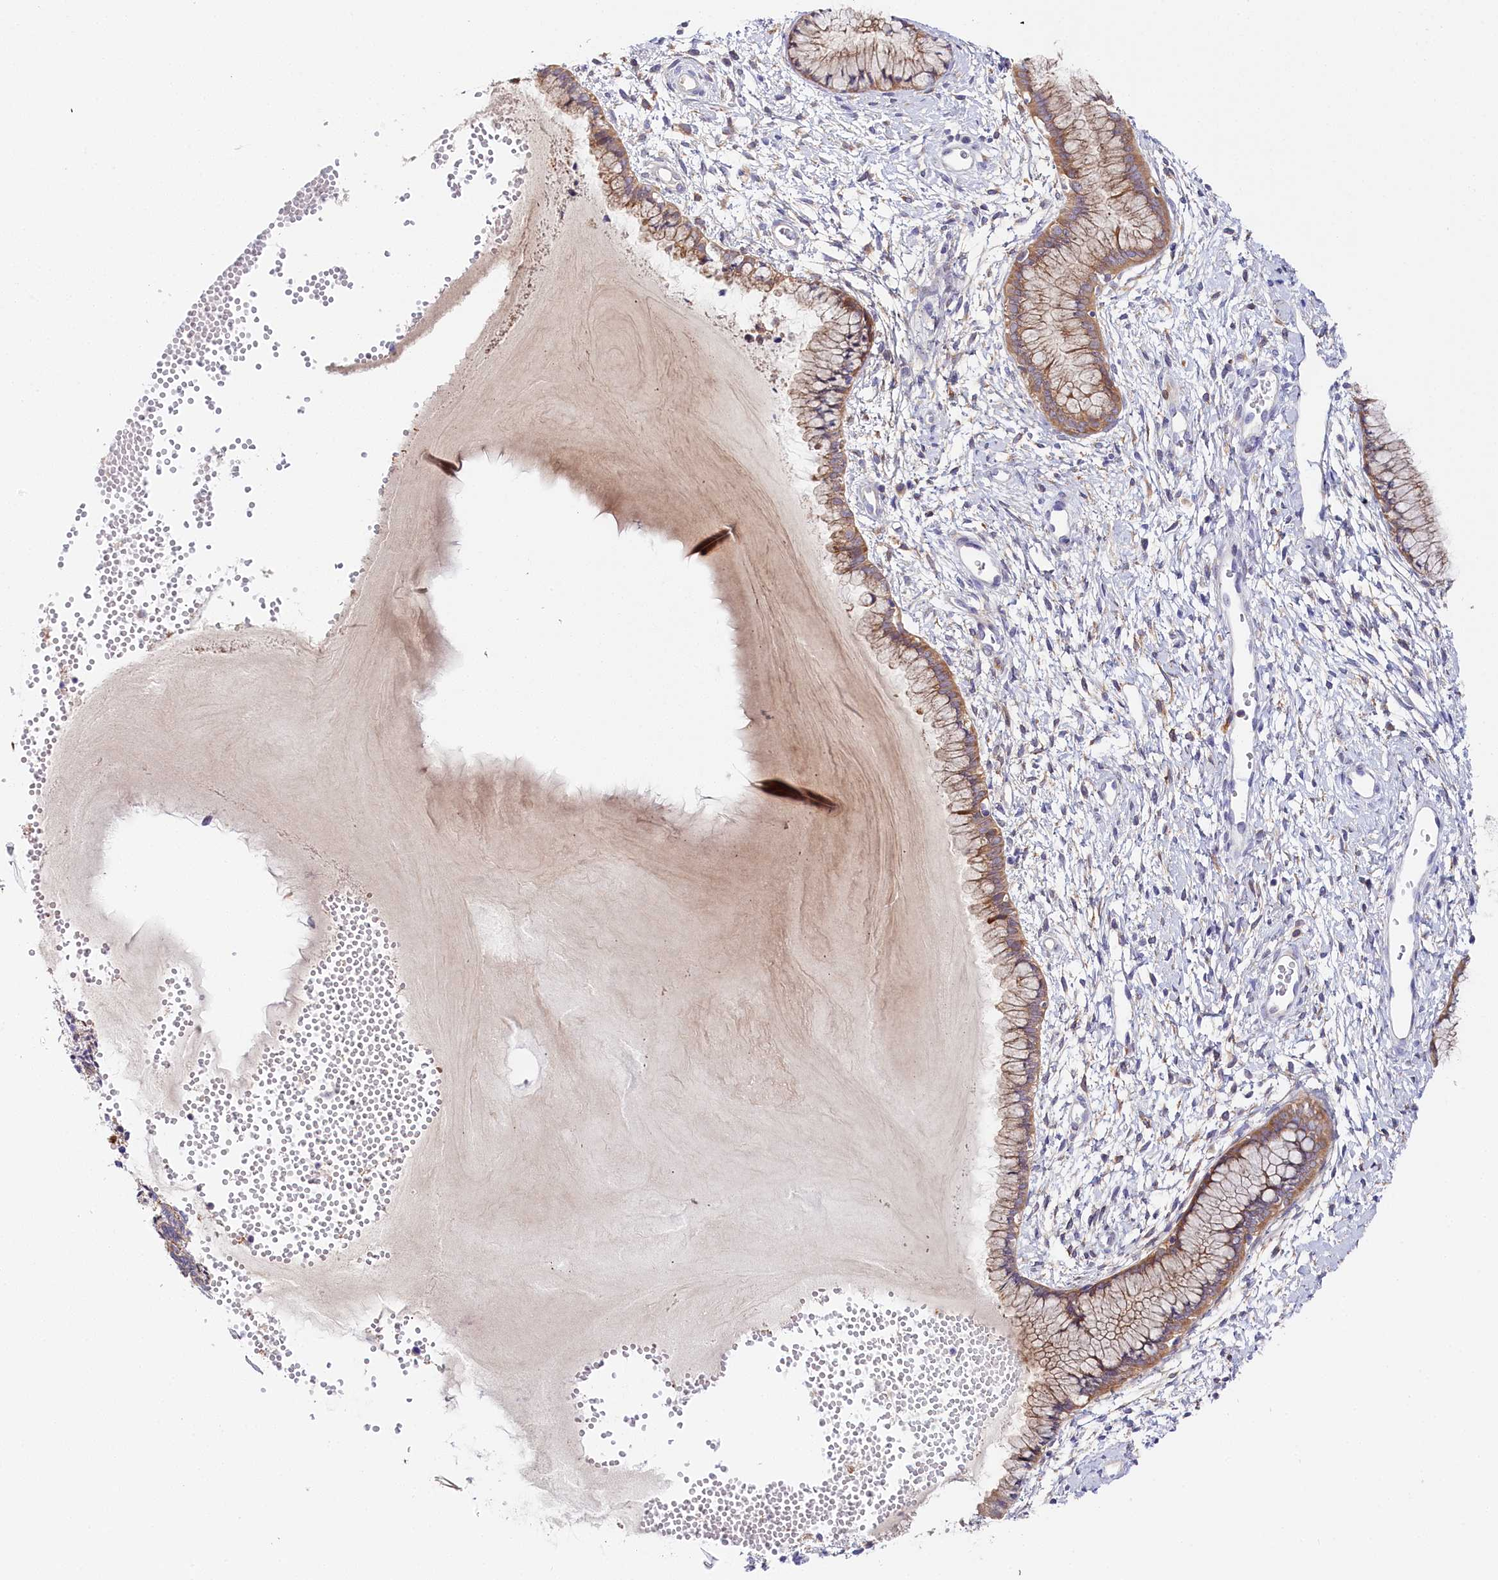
{"staining": {"intensity": "moderate", "quantity": ">75%", "location": "cytoplasmic/membranous"}, "tissue": "cervix", "cell_type": "Glandular cells", "image_type": "normal", "snomed": [{"axis": "morphology", "description": "Normal tissue, NOS"}, {"axis": "topography", "description": "Cervix"}], "caption": "Glandular cells exhibit medium levels of moderate cytoplasmic/membranous expression in approximately >75% of cells in normal cervix. The staining was performed using DAB, with brown indicating positive protein expression. Nuclei are stained blue with hematoxylin.", "gene": "KATNB1", "patient": {"sex": "female", "age": 42}}